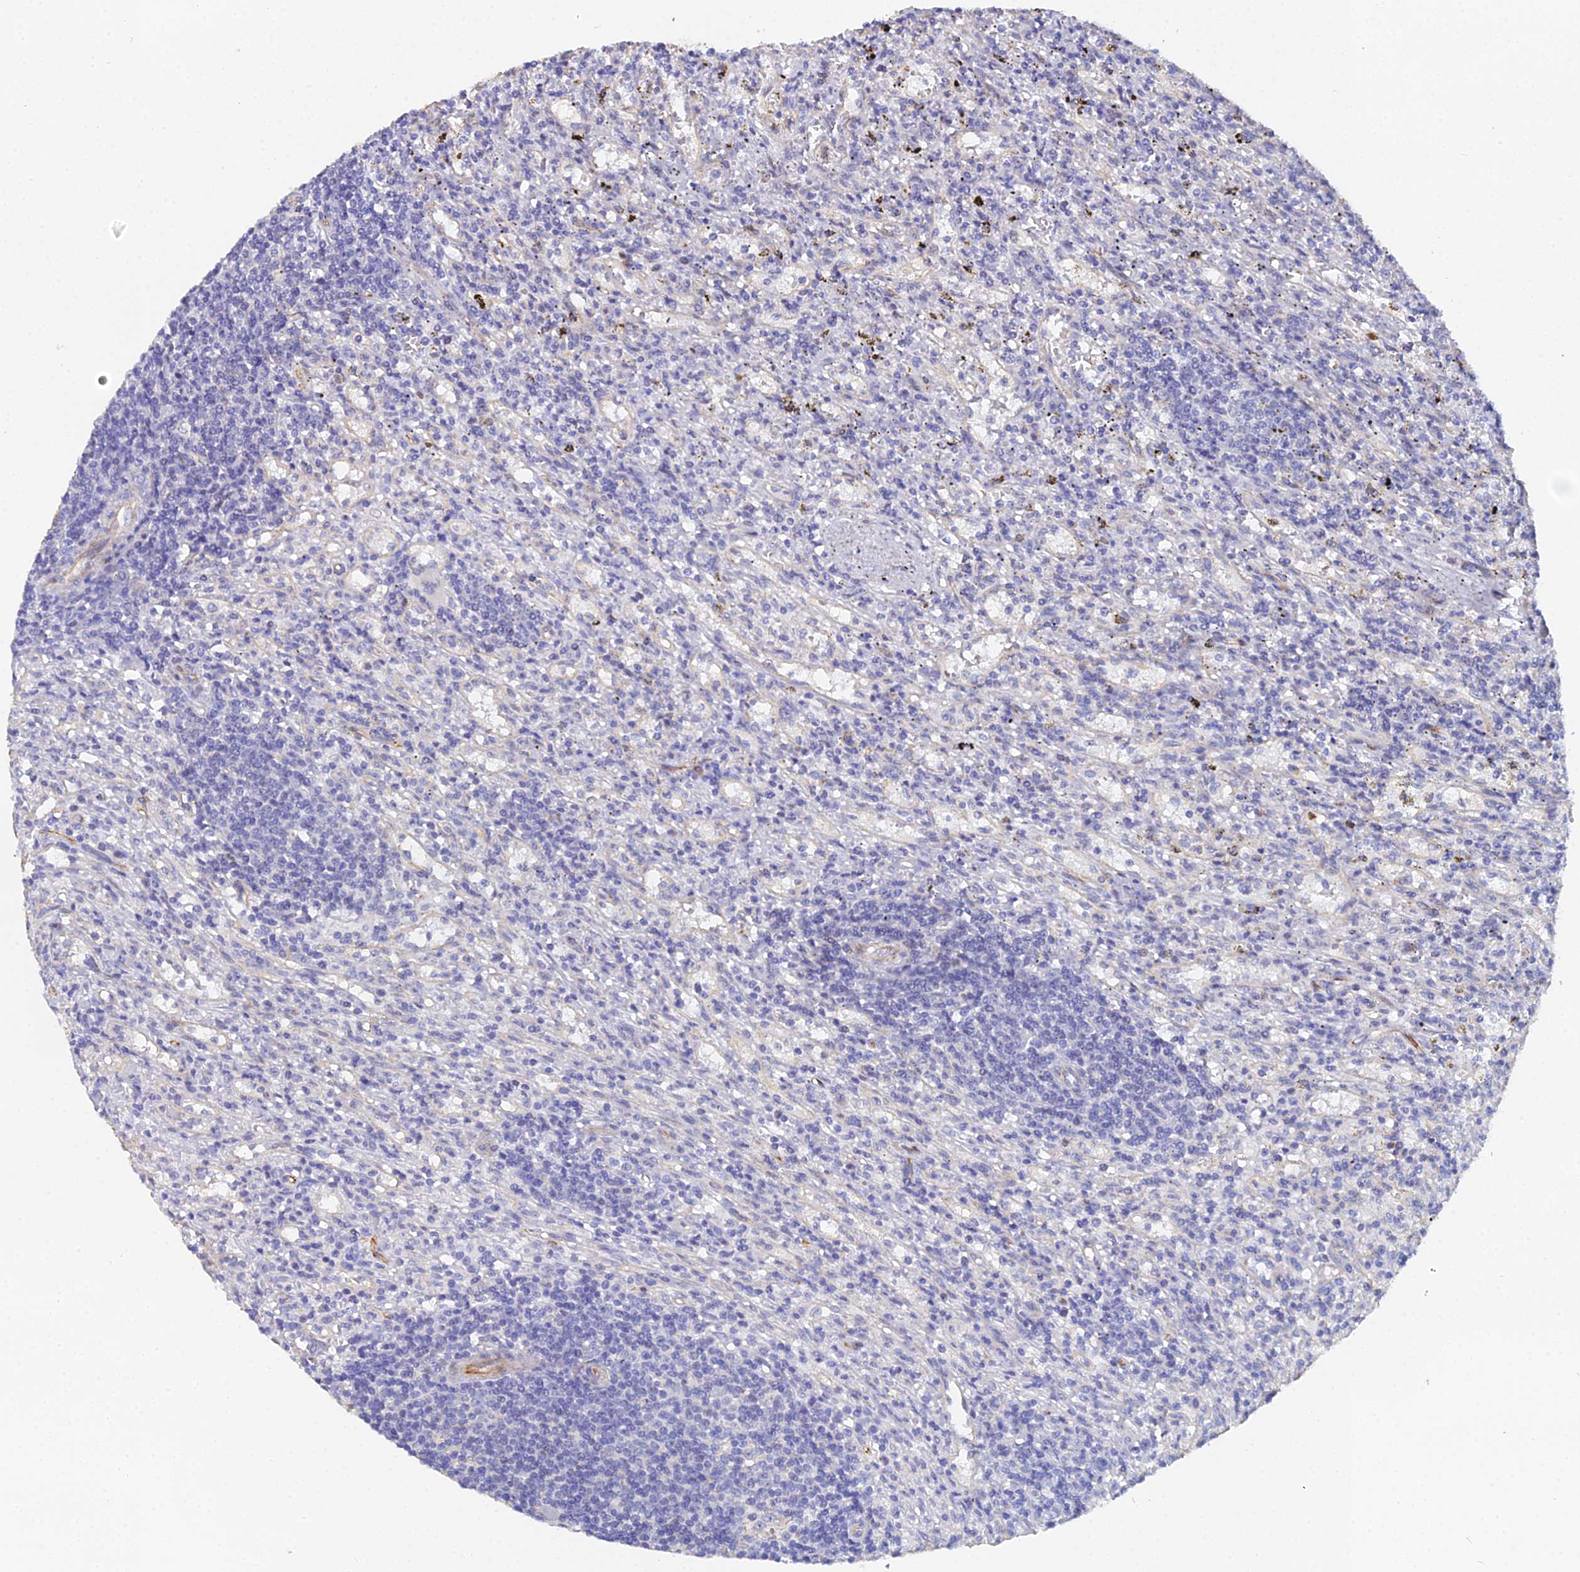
{"staining": {"intensity": "negative", "quantity": "none", "location": "none"}, "tissue": "lymphoma", "cell_type": "Tumor cells", "image_type": "cancer", "snomed": [{"axis": "morphology", "description": "Malignant lymphoma, non-Hodgkin's type, Low grade"}, {"axis": "topography", "description": "Spleen"}], "caption": "Photomicrograph shows no significant protein positivity in tumor cells of malignant lymphoma, non-Hodgkin's type (low-grade).", "gene": "ENSG00000268674", "patient": {"sex": "male", "age": 76}}